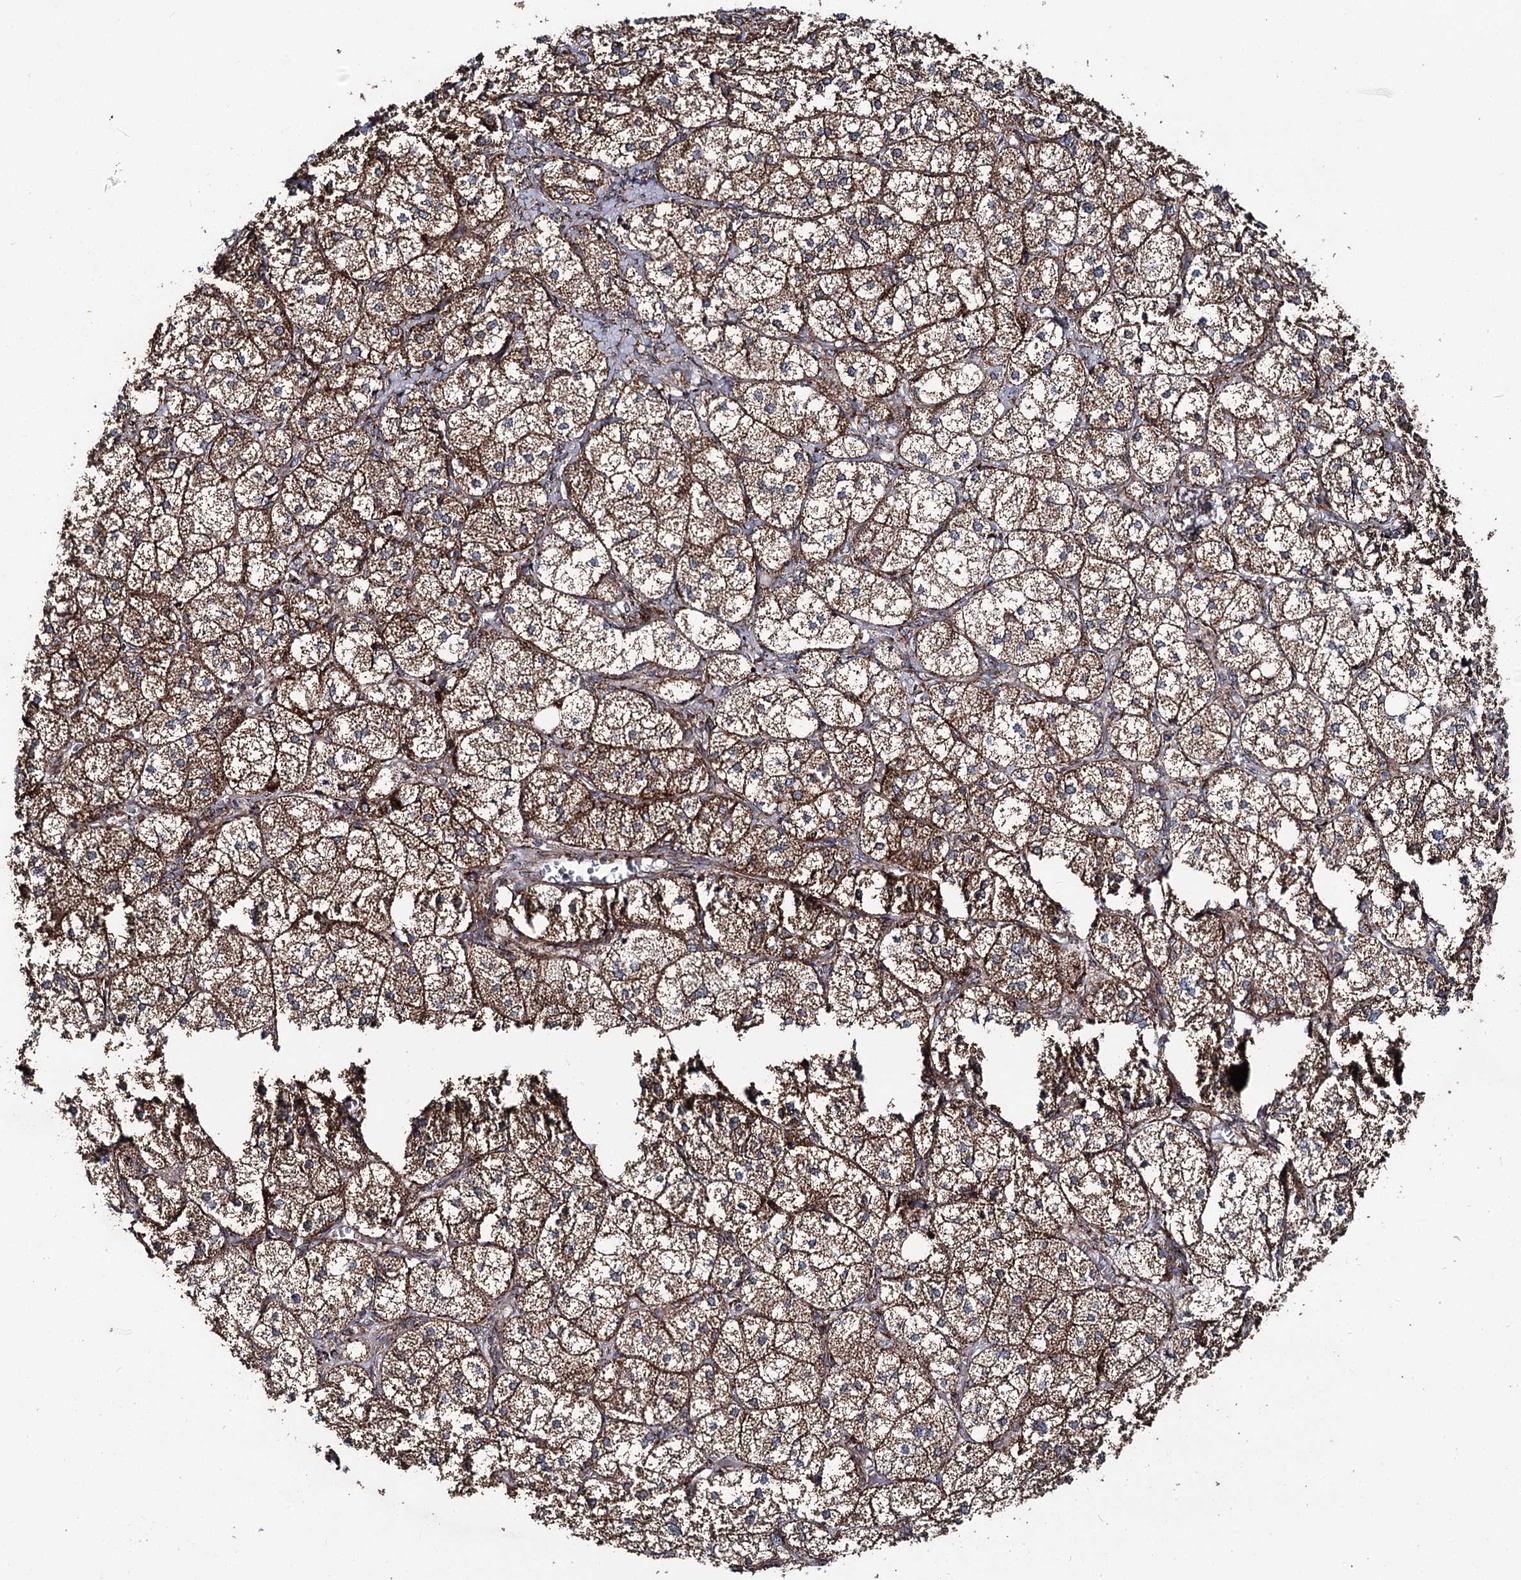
{"staining": {"intensity": "strong", "quantity": ">75%", "location": "cytoplasmic/membranous"}, "tissue": "adrenal gland", "cell_type": "Glandular cells", "image_type": "normal", "snomed": [{"axis": "morphology", "description": "Normal tissue, NOS"}, {"axis": "topography", "description": "Adrenal gland"}], "caption": "Immunohistochemistry of benign human adrenal gland displays high levels of strong cytoplasmic/membranous expression in approximately >75% of glandular cells.", "gene": "MSANTD2", "patient": {"sex": "female", "age": 61}}